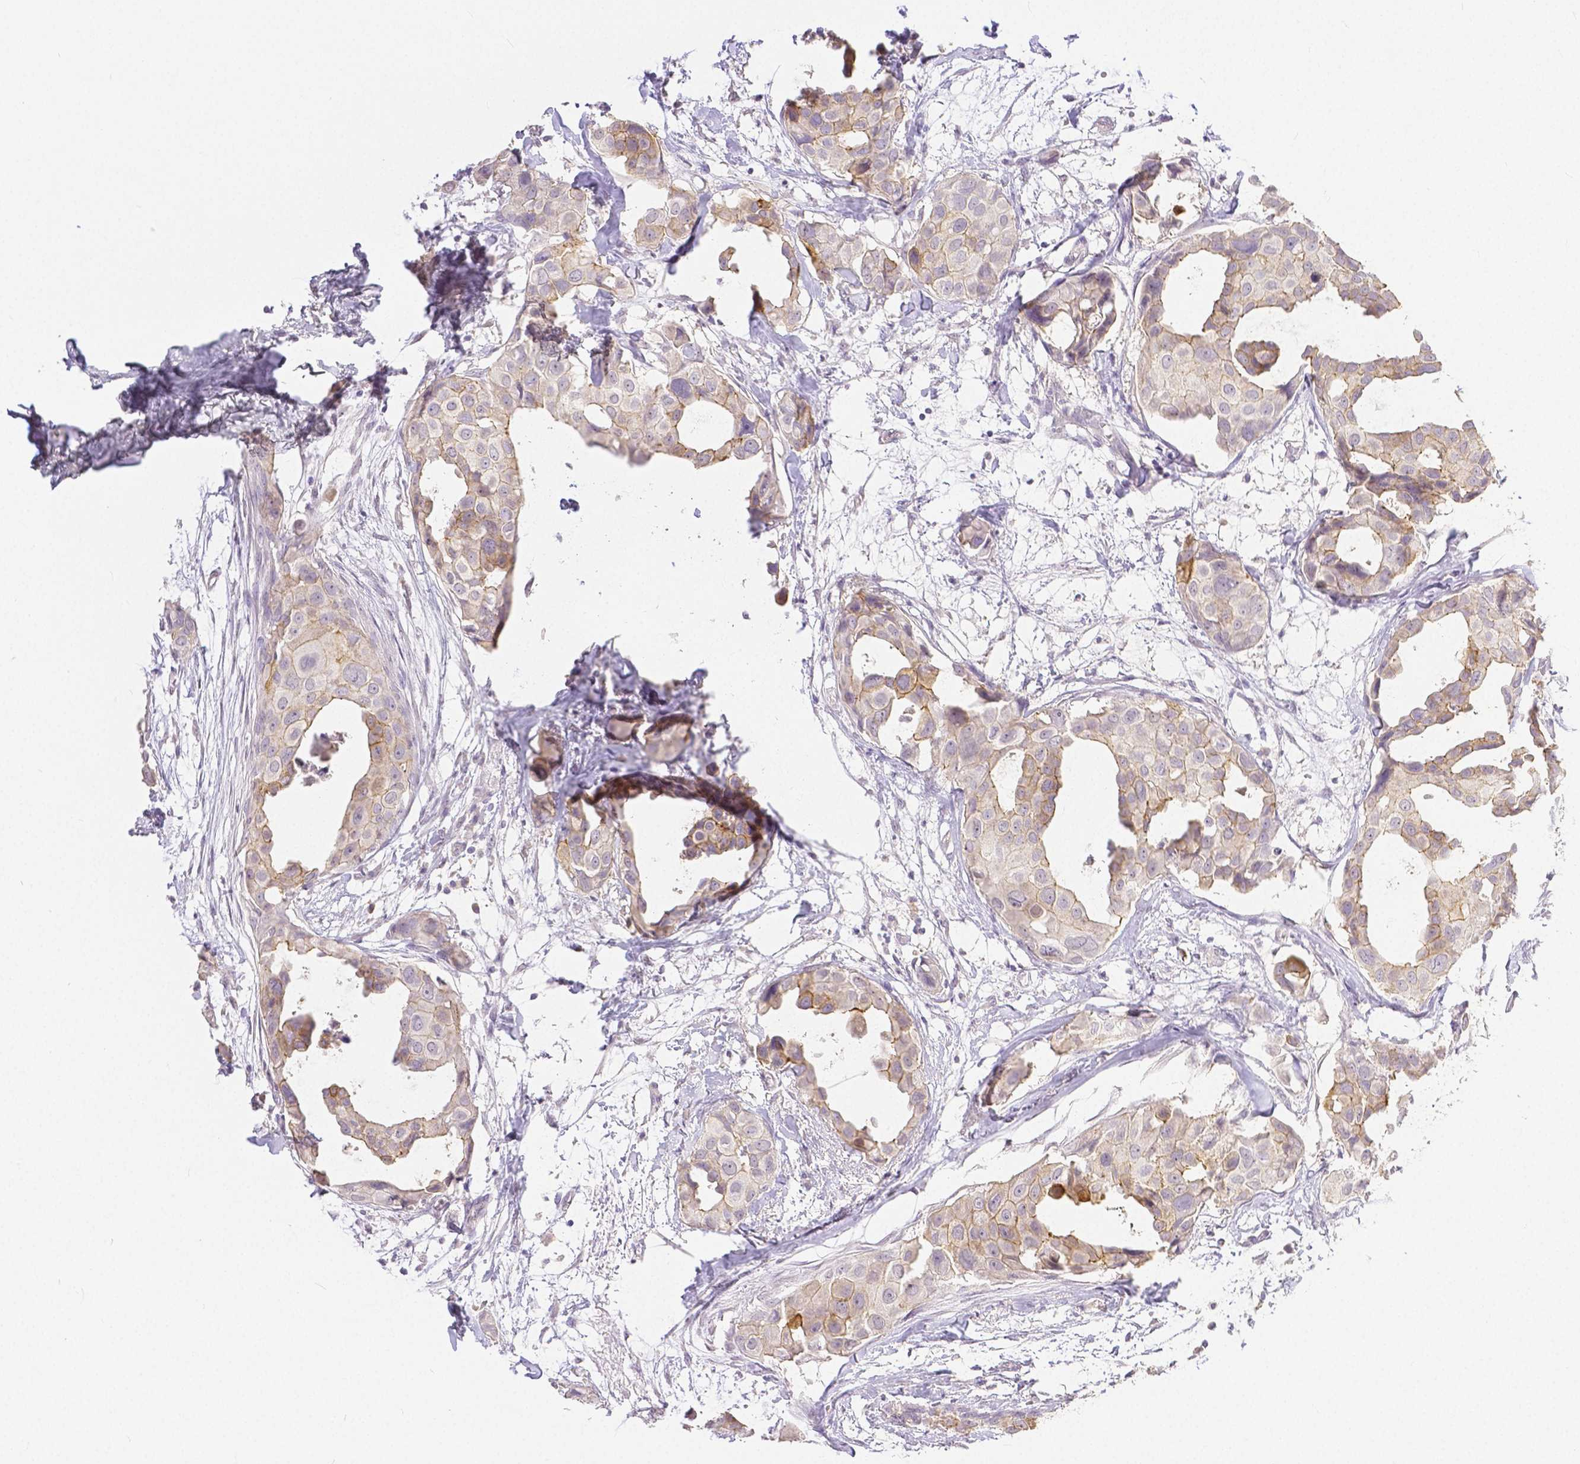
{"staining": {"intensity": "weak", "quantity": "25%-75%", "location": "cytoplasmic/membranous"}, "tissue": "breast cancer", "cell_type": "Tumor cells", "image_type": "cancer", "snomed": [{"axis": "morphology", "description": "Duct carcinoma"}, {"axis": "topography", "description": "Breast"}], "caption": "About 25%-75% of tumor cells in breast cancer (invasive ductal carcinoma) reveal weak cytoplasmic/membranous protein staining as visualized by brown immunohistochemical staining.", "gene": "OCLN", "patient": {"sex": "female", "age": 38}}